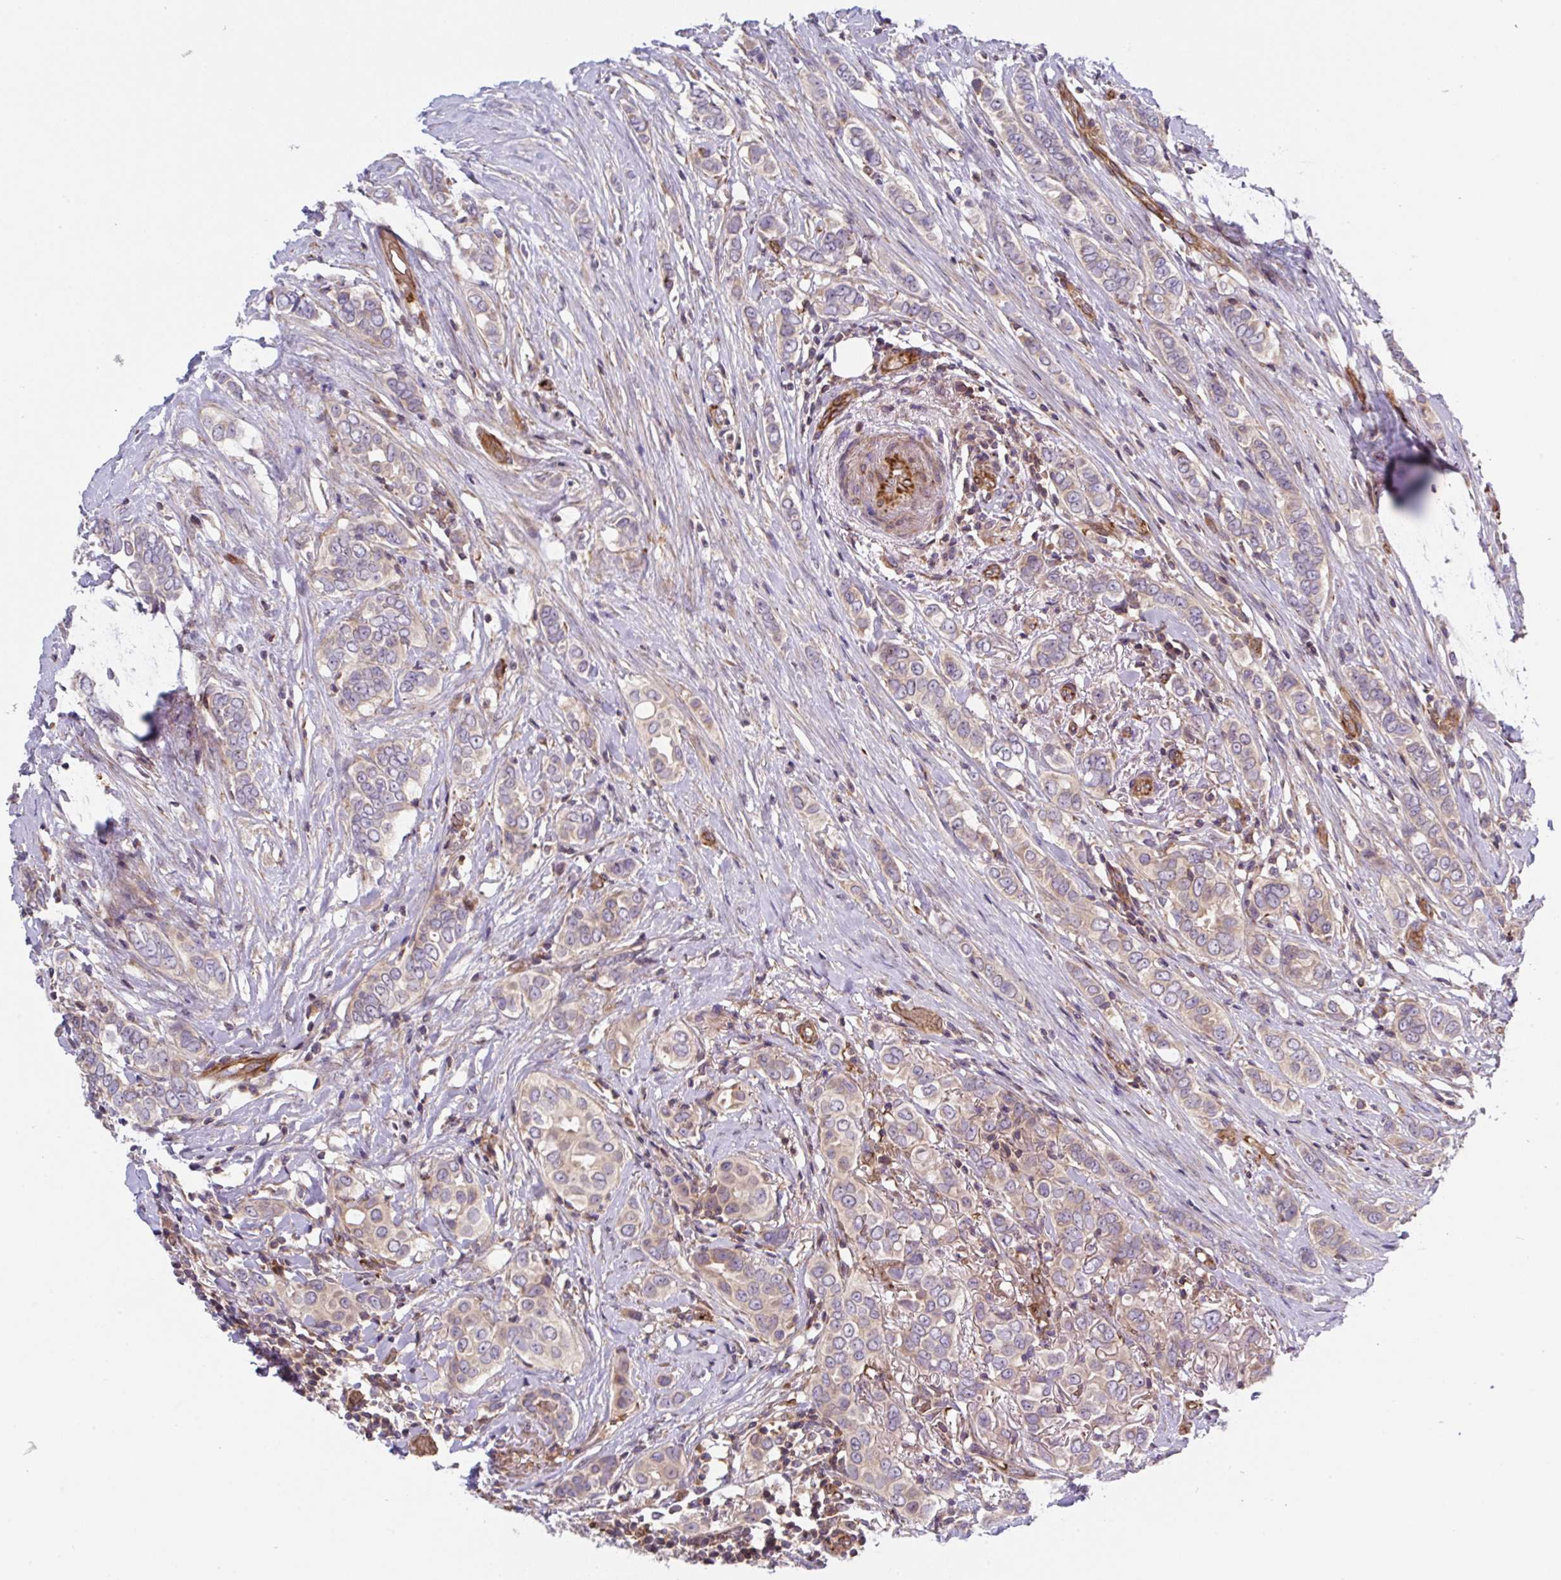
{"staining": {"intensity": "weak", "quantity": "<25%", "location": "cytoplasmic/membranous"}, "tissue": "breast cancer", "cell_type": "Tumor cells", "image_type": "cancer", "snomed": [{"axis": "morphology", "description": "Lobular carcinoma"}, {"axis": "topography", "description": "Breast"}], "caption": "DAB immunohistochemical staining of breast cancer (lobular carcinoma) reveals no significant staining in tumor cells.", "gene": "APOBEC3D", "patient": {"sex": "female", "age": 51}}